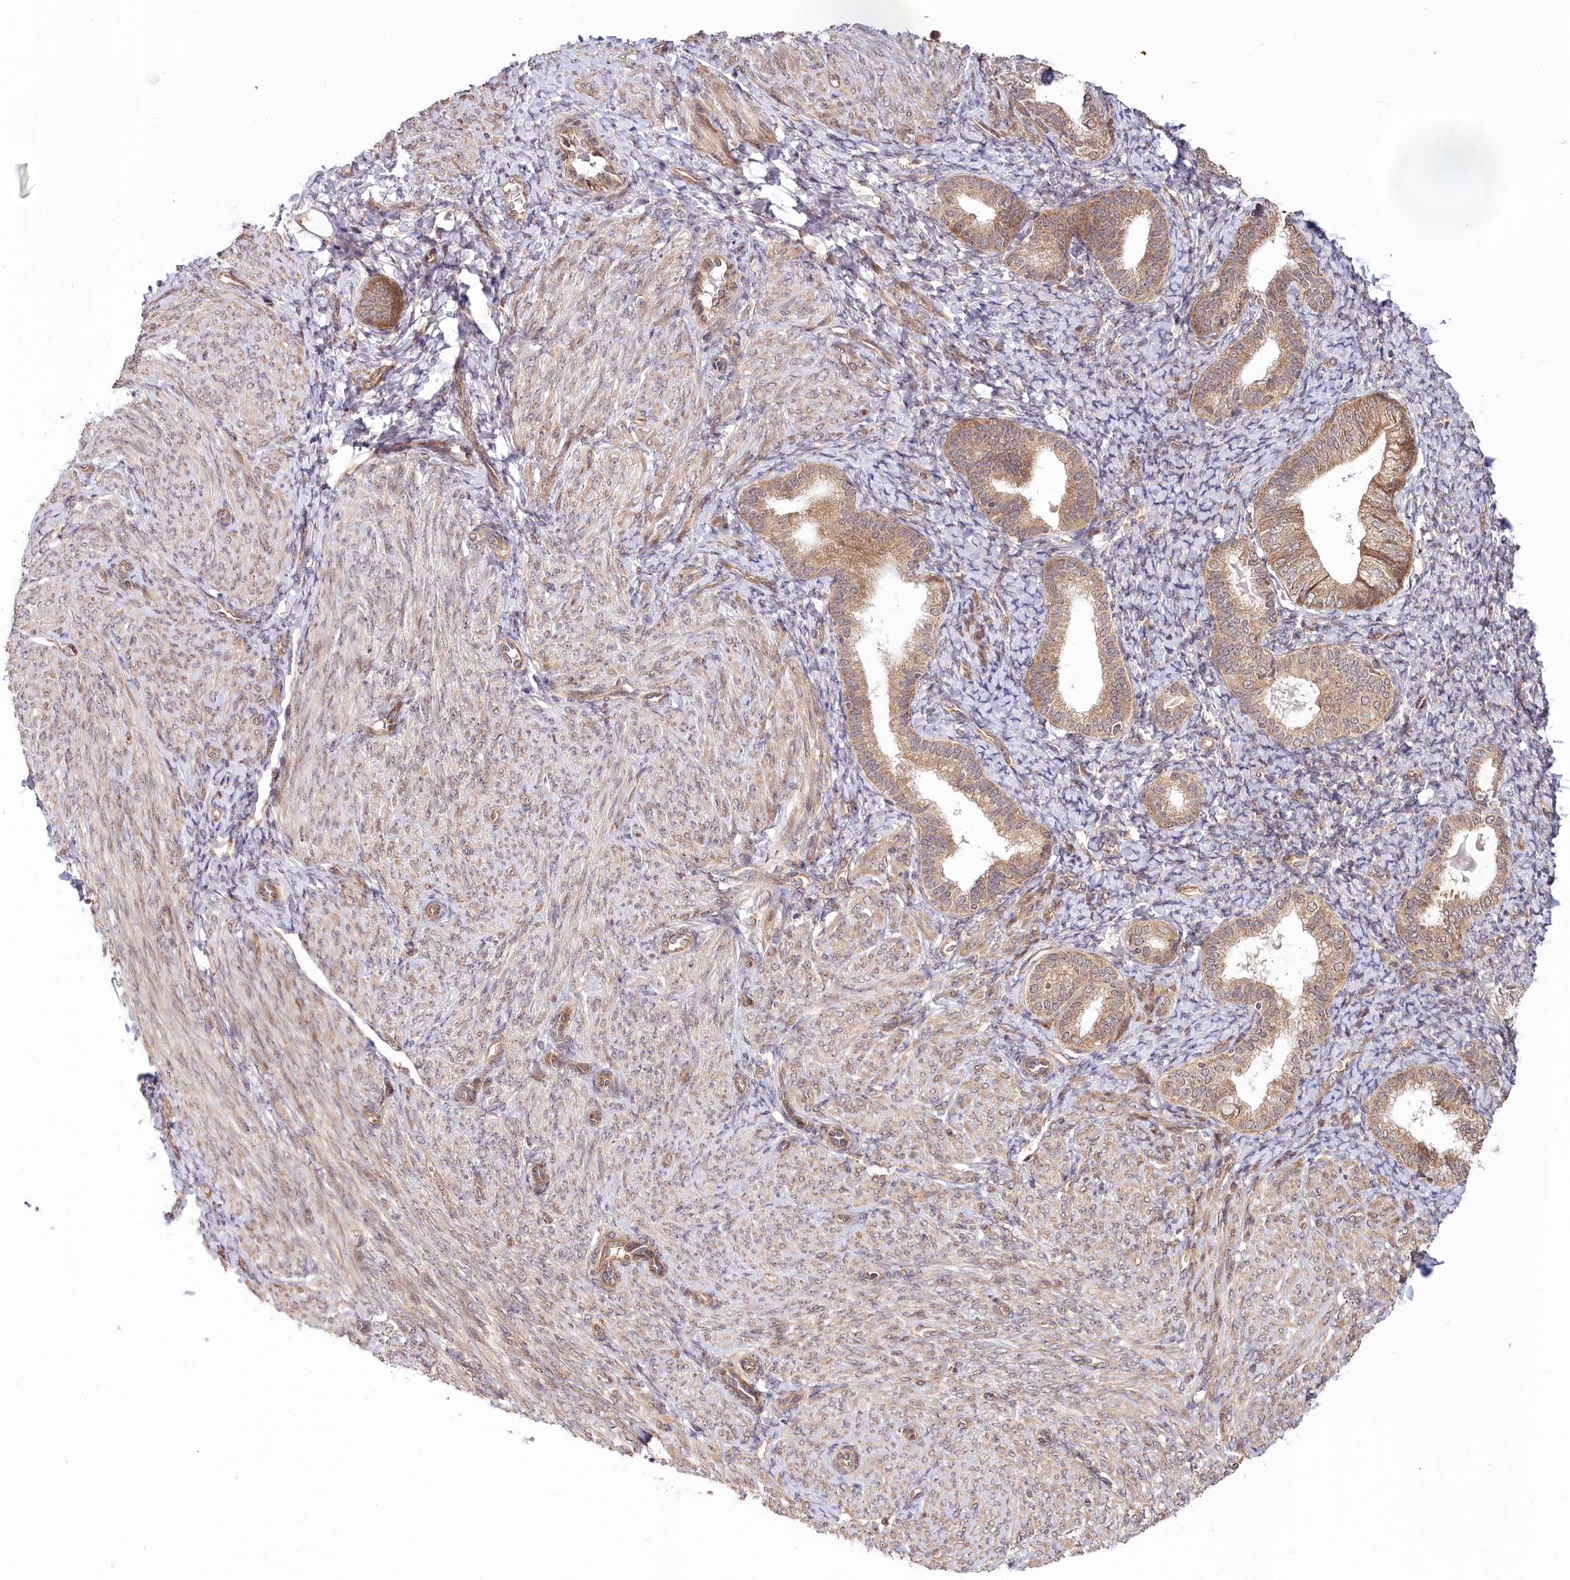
{"staining": {"intensity": "negative", "quantity": "none", "location": "none"}, "tissue": "endometrium", "cell_type": "Cells in endometrial stroma", "image_type": "normal", "snomed": [{"axis": "morphology", "description": "Normal tissue, NOS"}, {"axis": "topography", "description": "Endometrium"}], "caption": "Normal endometrium was stained to show a protein in brown. There is no significant staining in cells in endometrial stroma. Nuclei are stained in blue.", "gene": "CEP70", "patient": {"sex": "female", "age": 72}}